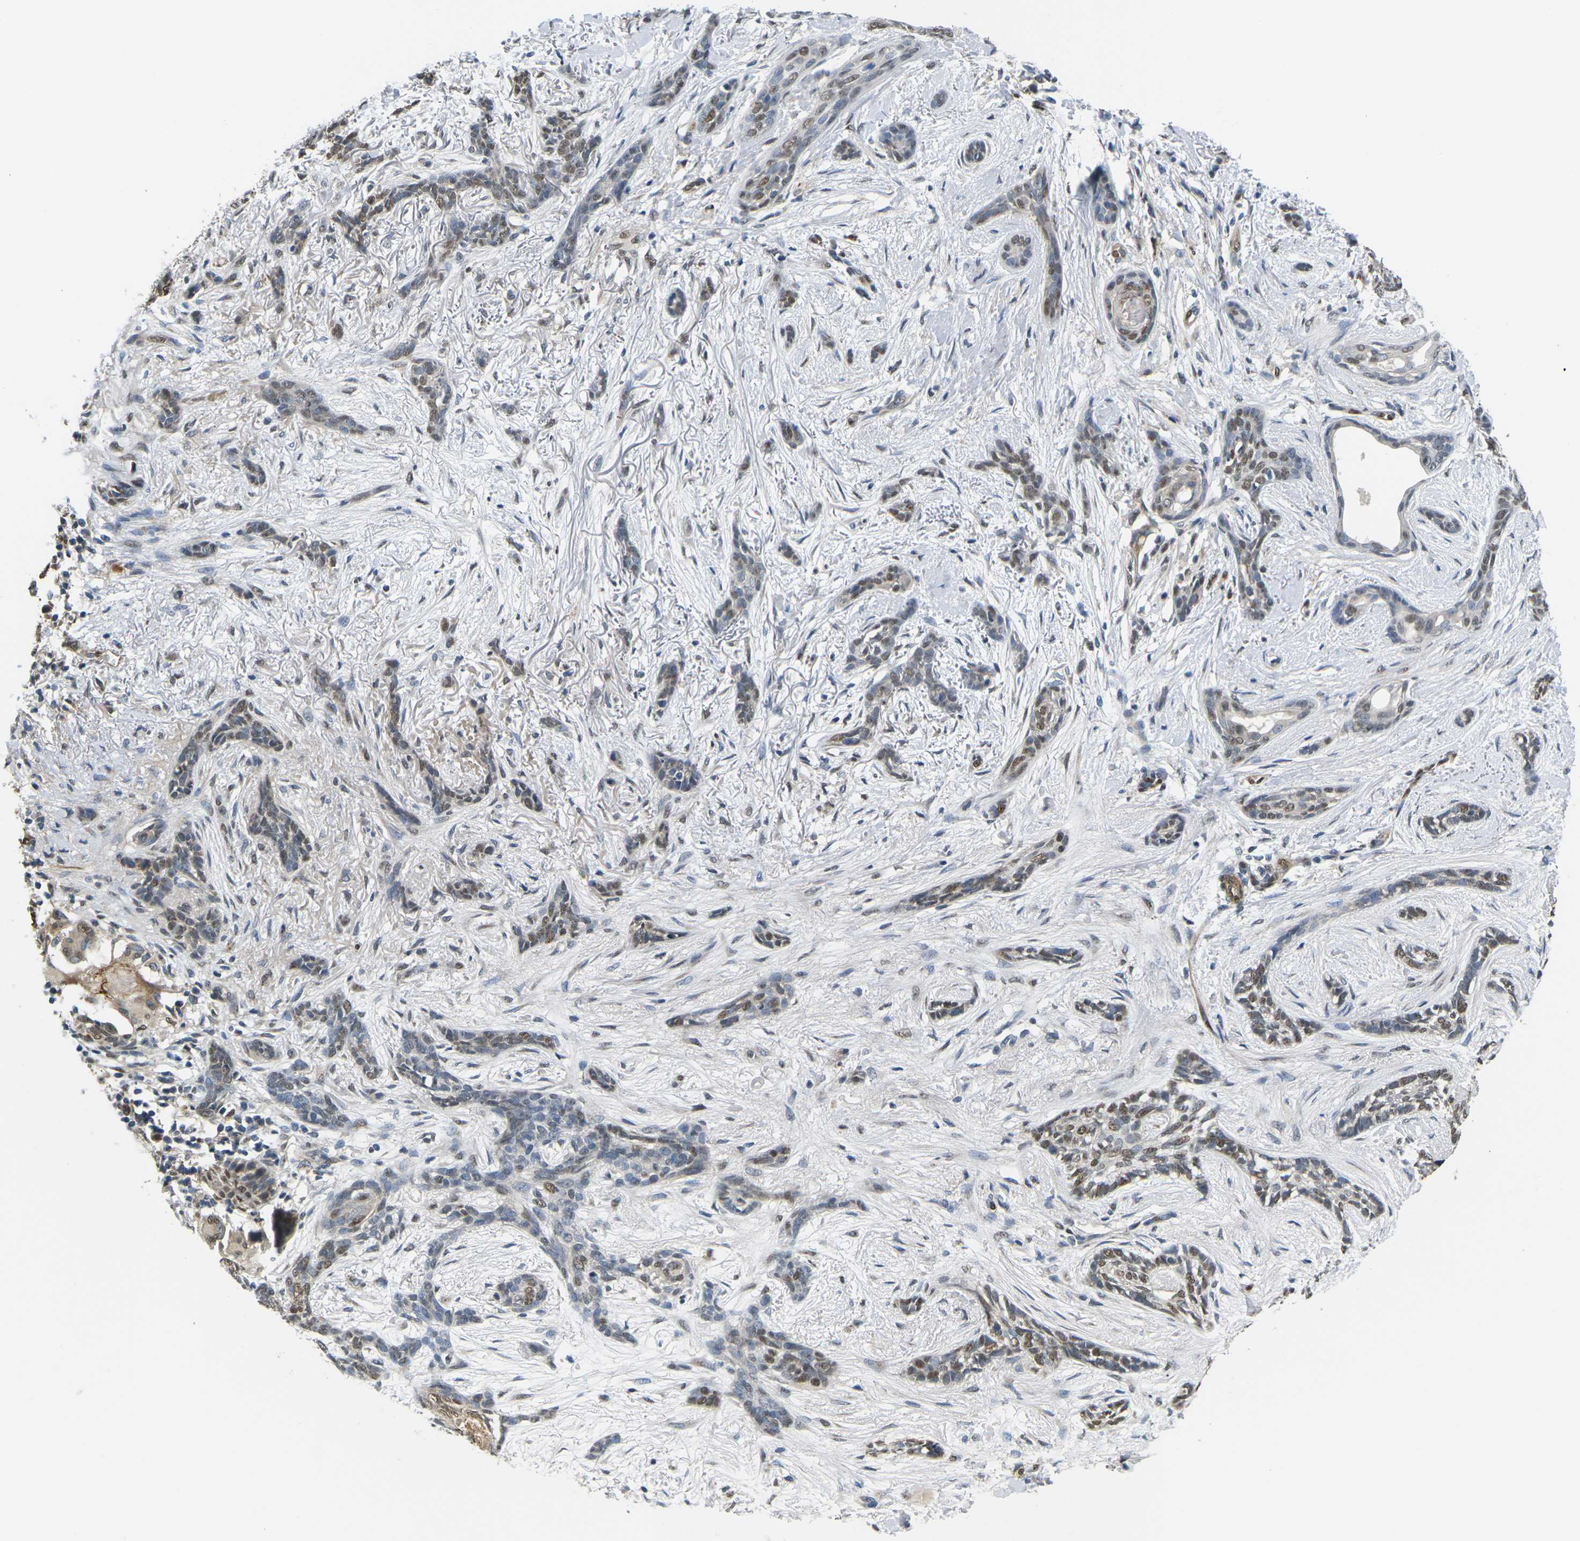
{"staining": {"intensity": "moderate", "quantity": "25%-75%", "location": "nuclear"}, "tissue": "skin cancer", "cell_type": "Tumor cells", "image_type": "cancer", "snomed": [{"axis": "morphology", "description": "Basal cell carcinoma"}, {"axis": "morphology", "description": "Adnexal tumor, benign"}, {"axis": "topography", "description": "Skin"}], "caption": "A photomicrograph of human skin benign adnexal tumor stained for a protein displays moderate nuclear brown staining in tumor cells.", "gene": "ERBB4", "patient": {"sex": "female", "age": 42}}